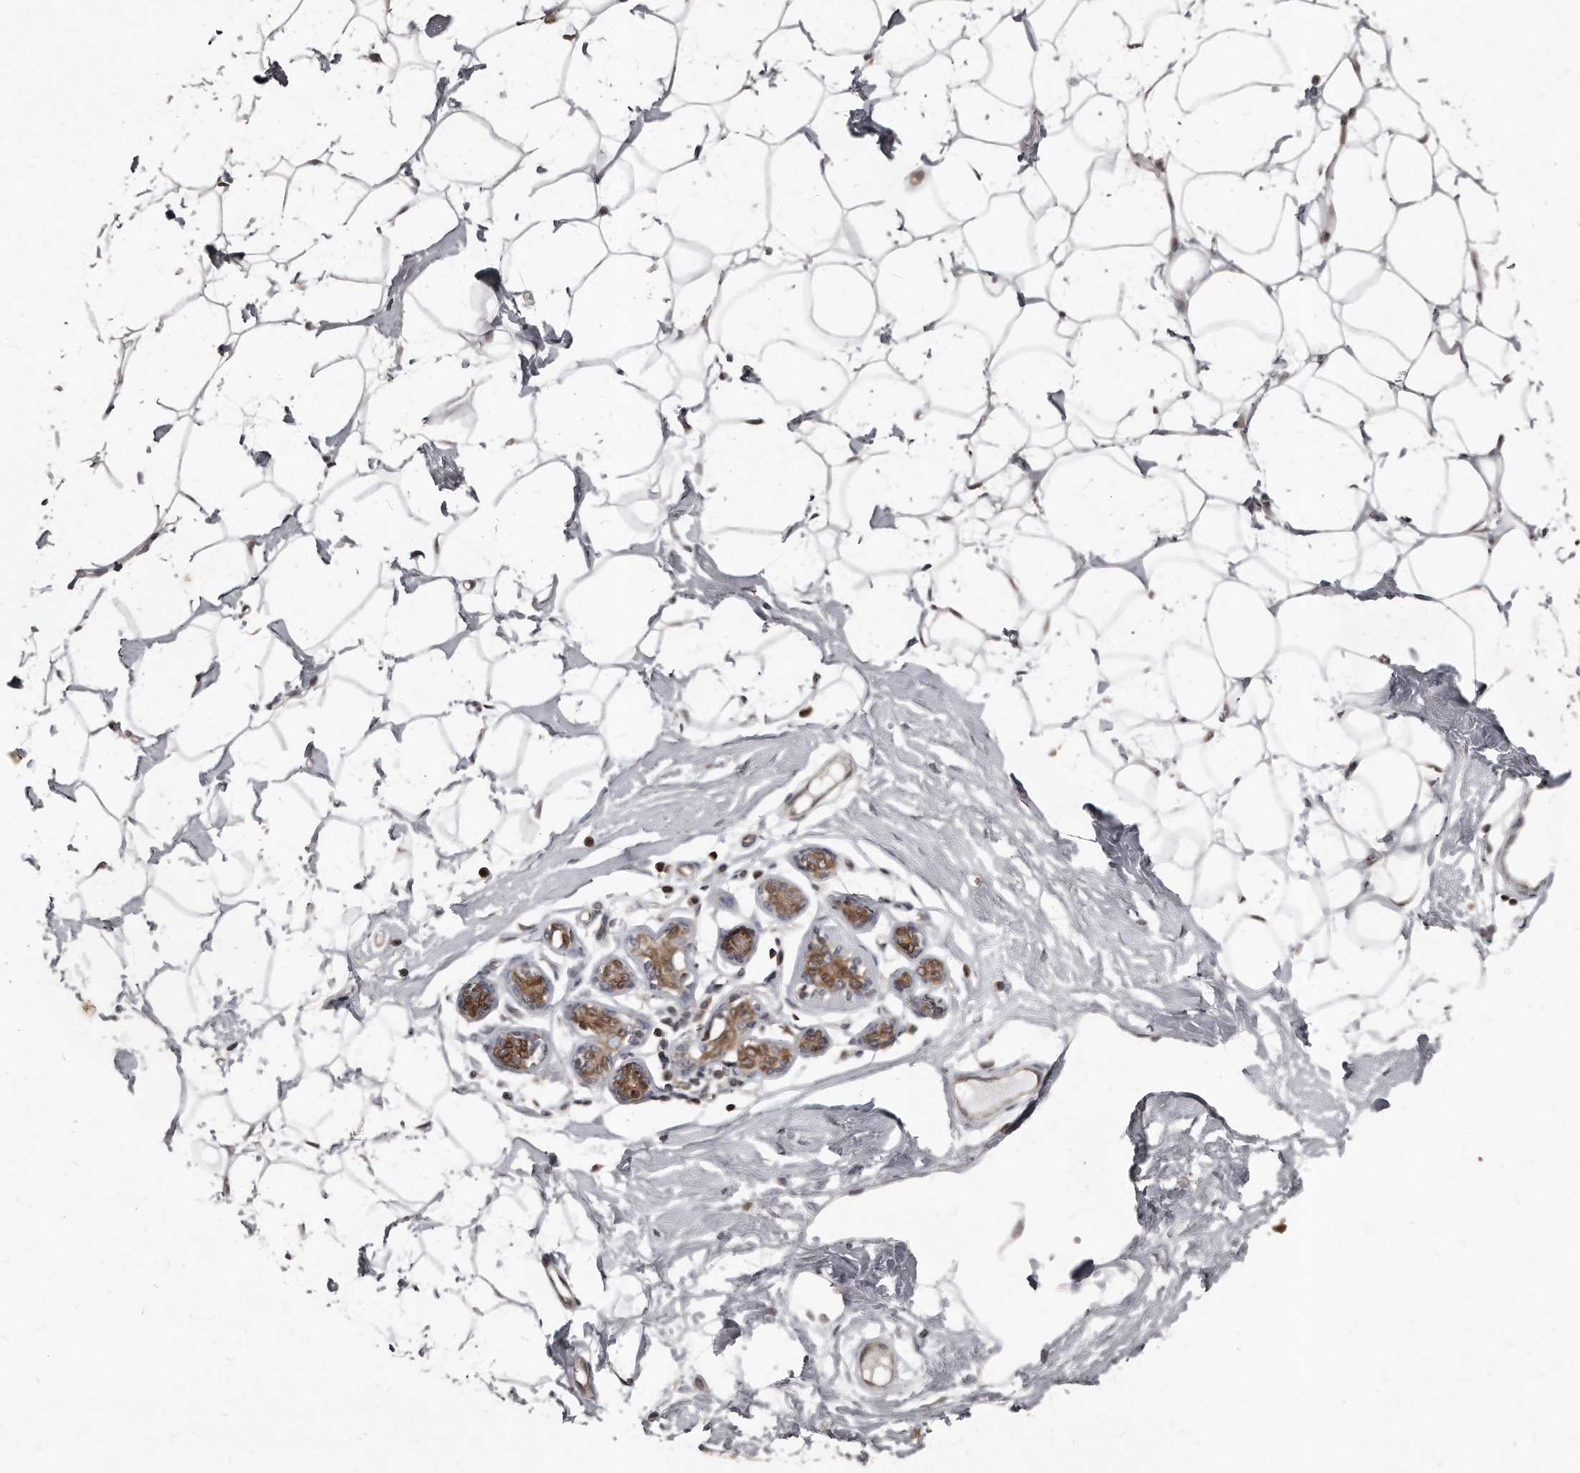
{"staining": {"intensity": "negative", "quantity": "none", "location": "none"}, "tissue": "adipose tissue", "cell_type": "Adipocytes", "image_type": "normal", "snomed": [{"axis": "morphology", "description": "Normal tissue, NOS"}, {"axis": "topography", "description": "Breast"}], "caption": "Human adipose tissue stained for a protein using IHC shows no staining in adipocytes.", "gene": "GCH1", "patient": {"sex": "female", "age": 23}}